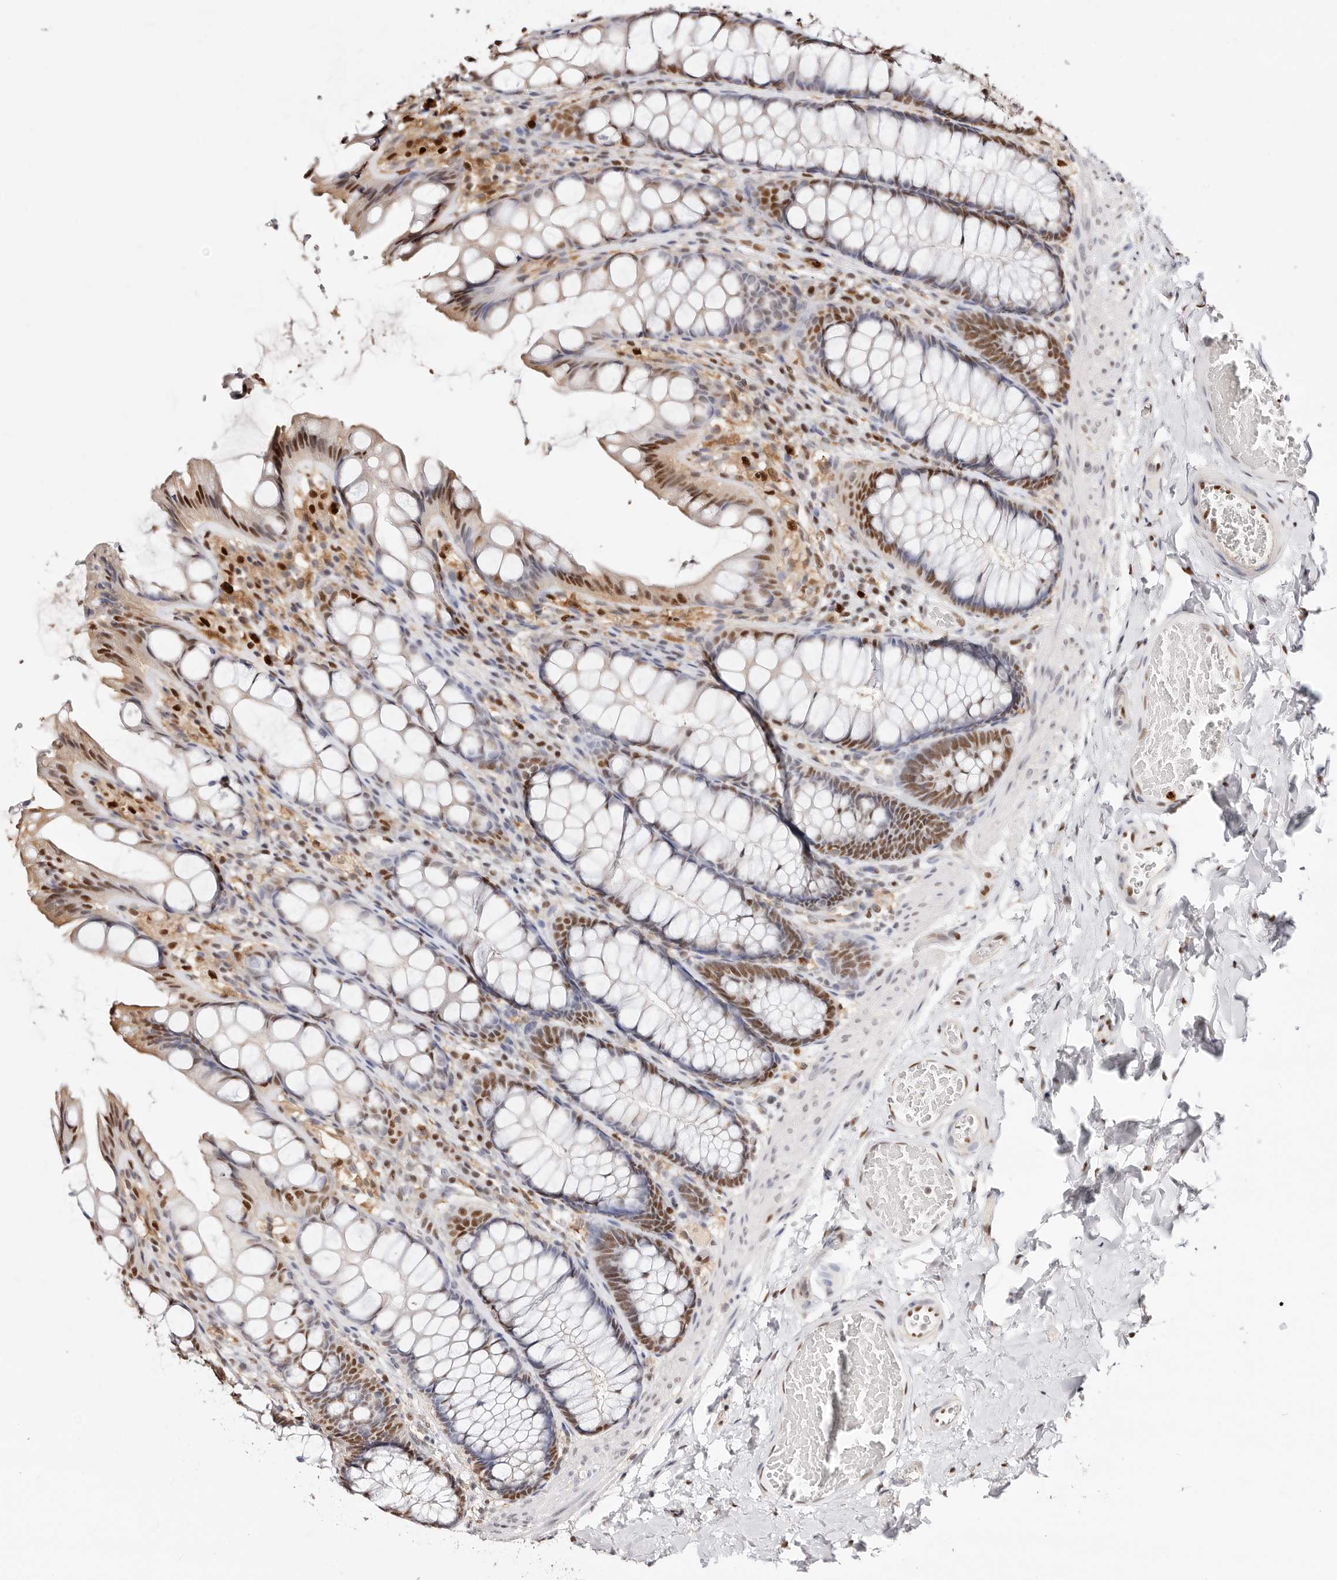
{"staining": {"intensity": "moderate", "quantity": ">75%", "location": "nuclear"}, "tissue": "colon", "cell_type": "Endothelial cells", "image_type": "normal", "snomed": [{"axis": "morphology", "description": "Normal tissue, NOS"}, {"axis": "topography", "description": "Colon"}], "caption": "Immunohistochemistry (DAB (3,3'-diaminobenzidine)) staining of normal colon displays moderate nuclear protein staining in approximately >75% of endothelial cells. The staining is performed using DAB brown chromogen to label protein expression. The nuclei are counter-stained blue using hematoxylin.", "gene": "TKT", "patient": {"sex": "male", "age": 47}}